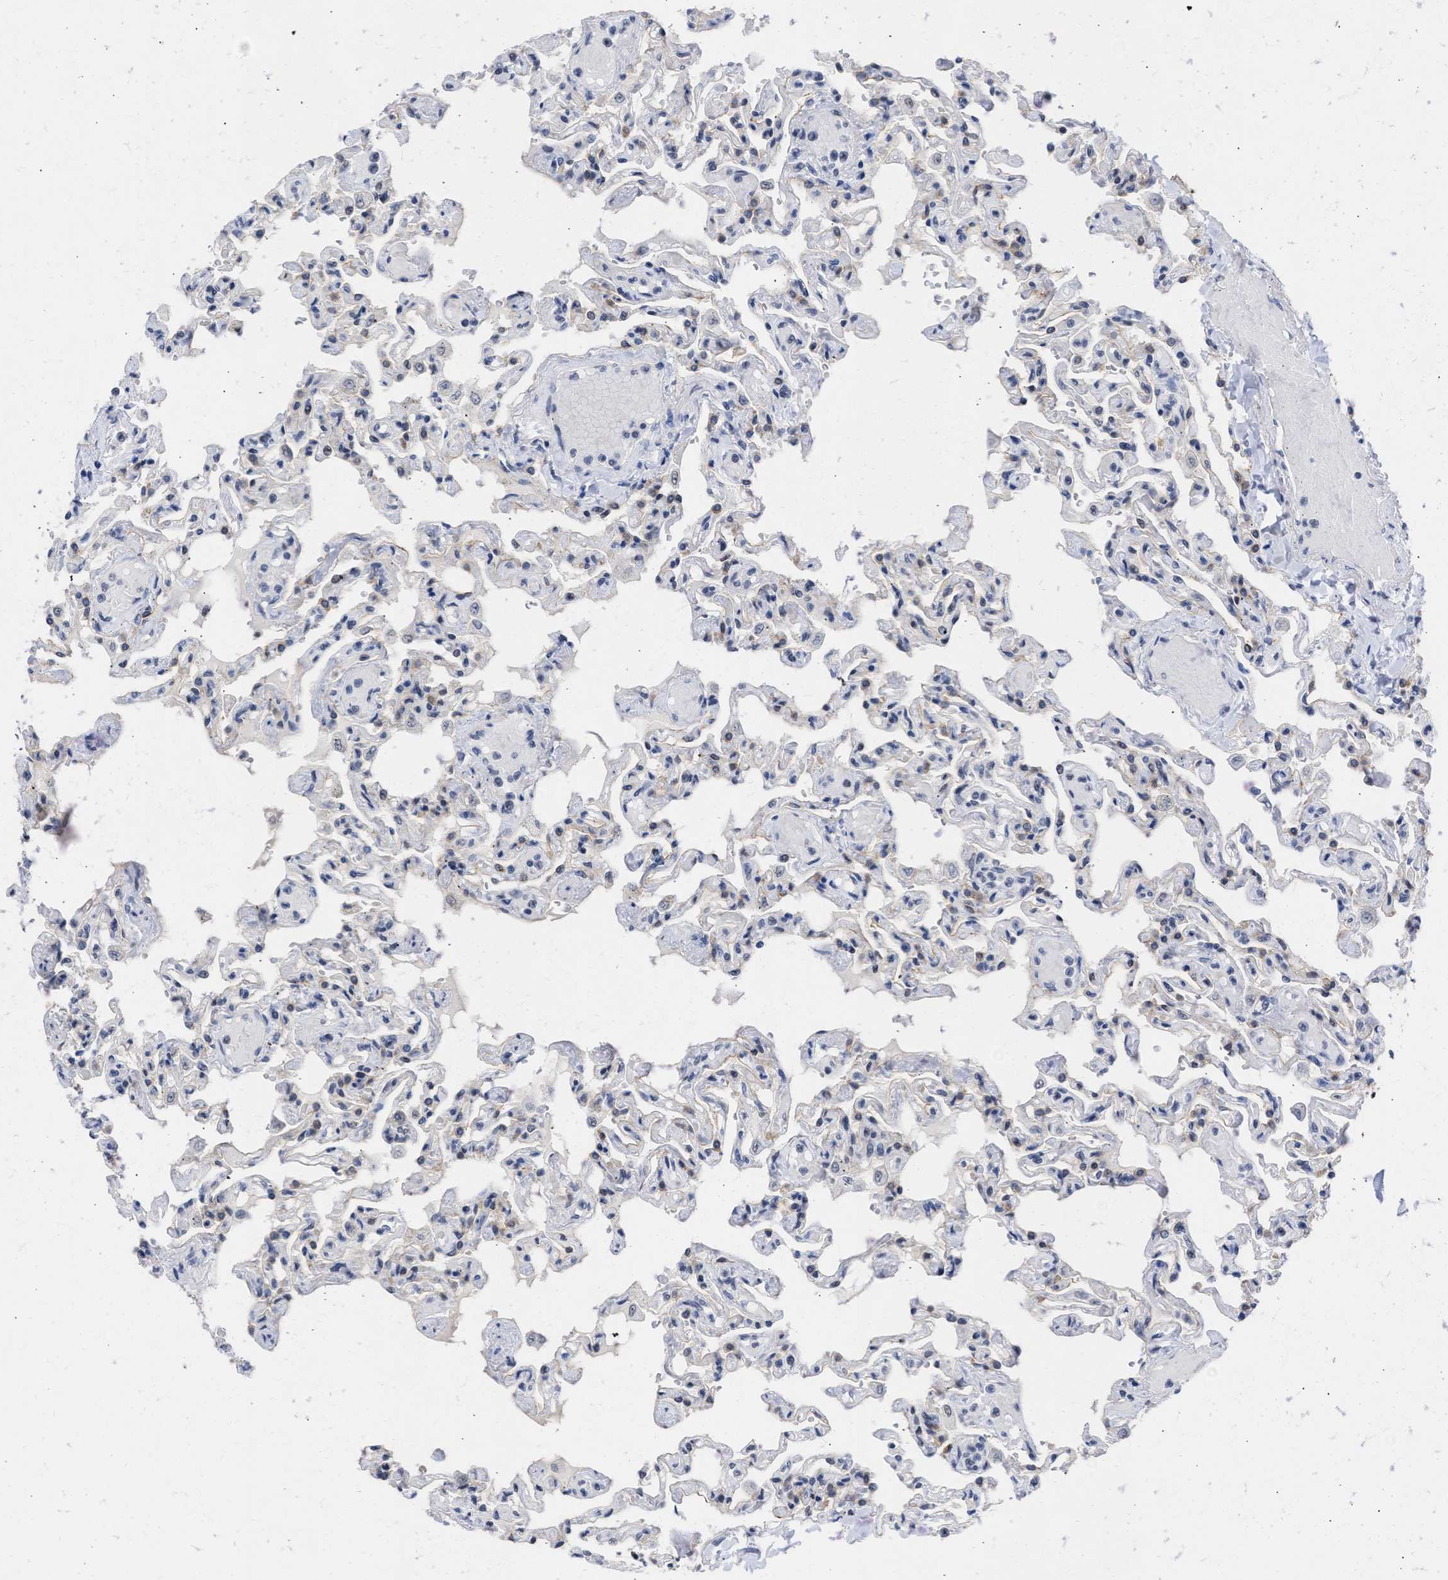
{"staining": {"intensity": "strong", "quantity": "<25%", "location": "nuclear"}, "tissue": "lung", "cell_type": "Alveolar cells", "image_type": "normal", "snomed": [{"axis": "morphology", "description": "Normal tissue, NOS"}, {"axis": "topography", "description": "Lung"}], "caption": "Immunohistochemical staining of normal lung exhibits <25% levels of strong nuclear protein staining in about <25% of alveolar cells.", "gene": "DDX41", "patient": {"sex": "male", "age": 21}}